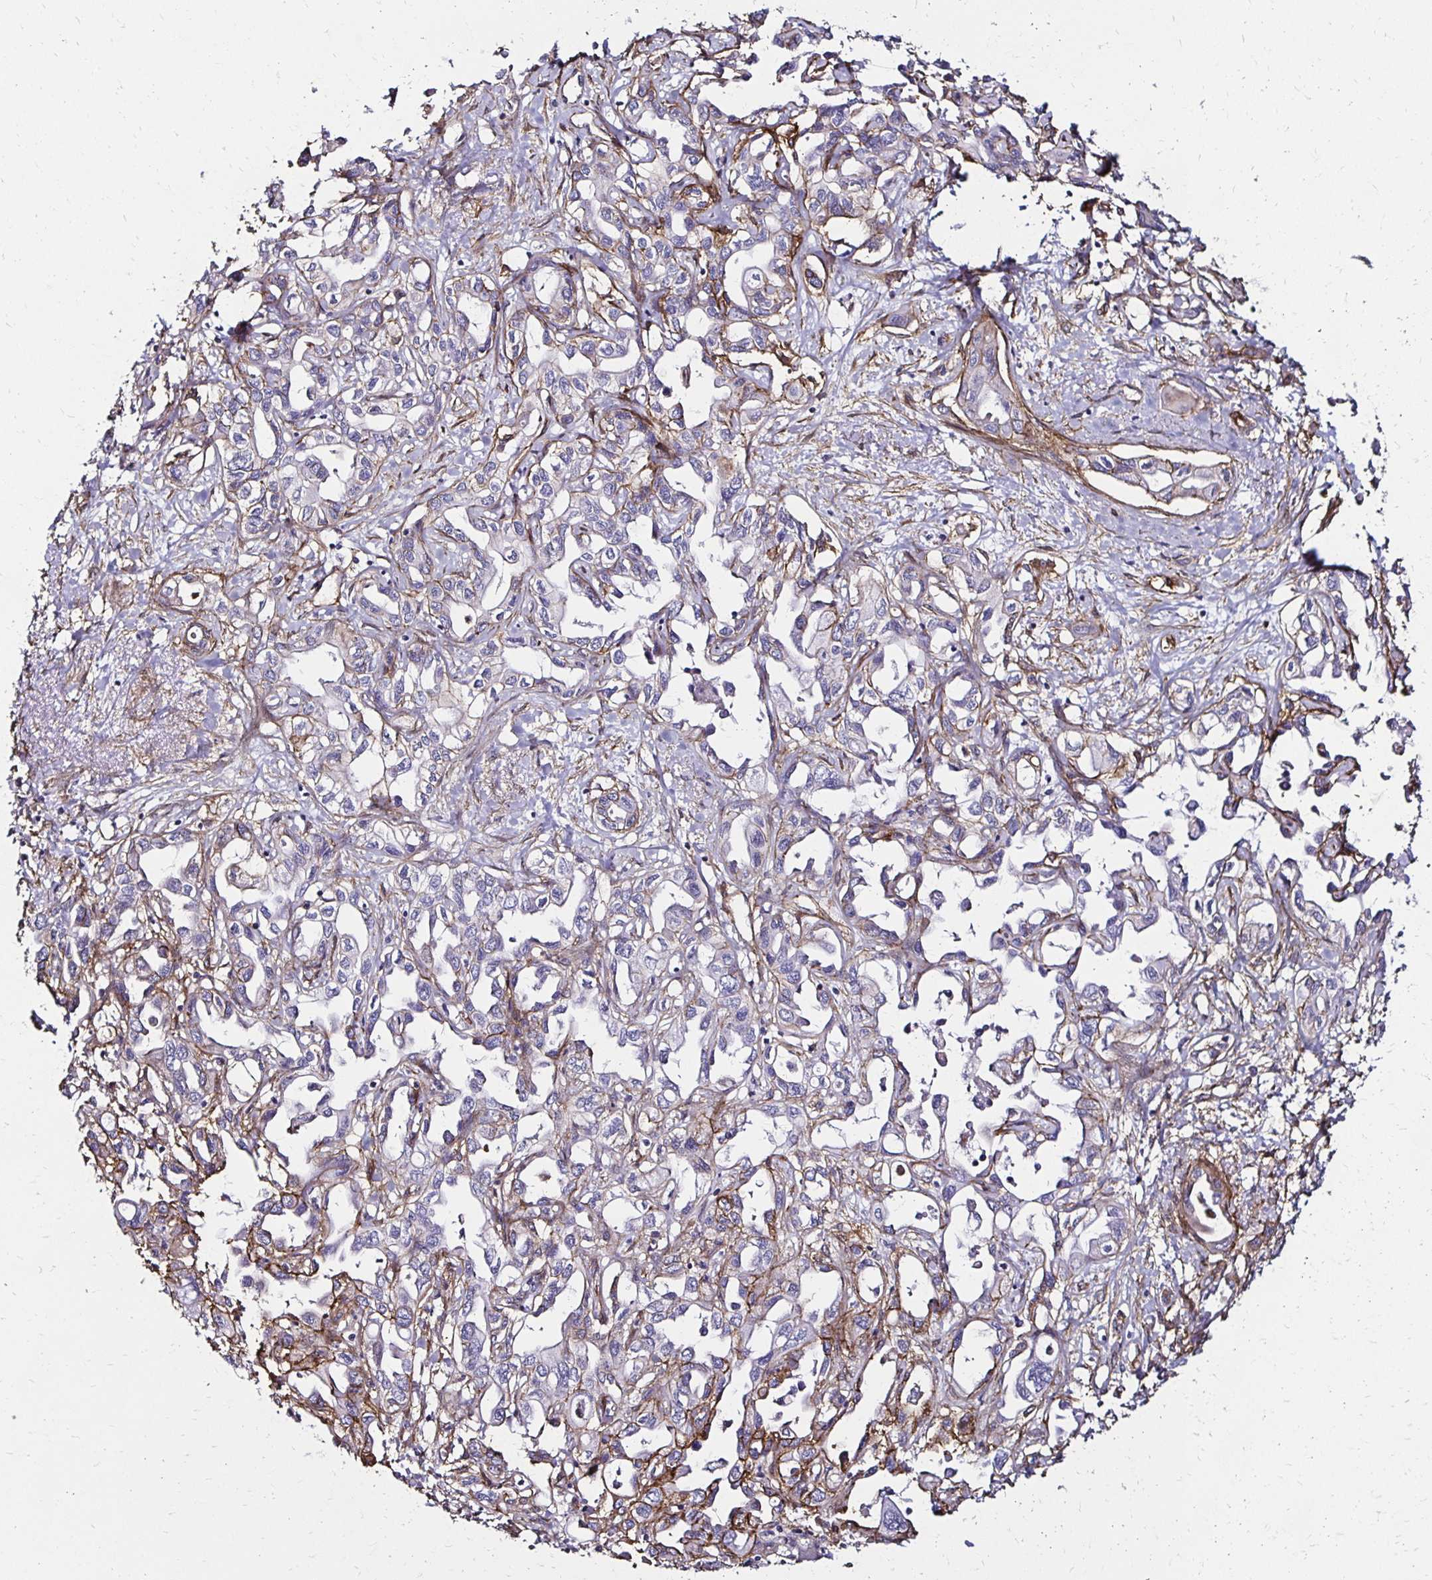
{"staining": {"intensity": "negative", "quantity": "none", "location": "none"}, "tissue": "liver cancer", "cell_type": "Tumor cells", "image_type": "cancer", "snomed": [{"axis": "morphology", "description": "Cholangiocarcinoma"}, {"axis": "topography", "description": "Liver"}], "caption": "IHC micrograph of neoplastic tissue: human liver cholangiocarcinoma stained with DAB exhibits no significant protein staining in tumor cells.", "gene": "ITGB1", "patient": {"sex": "female", "age": 64}}